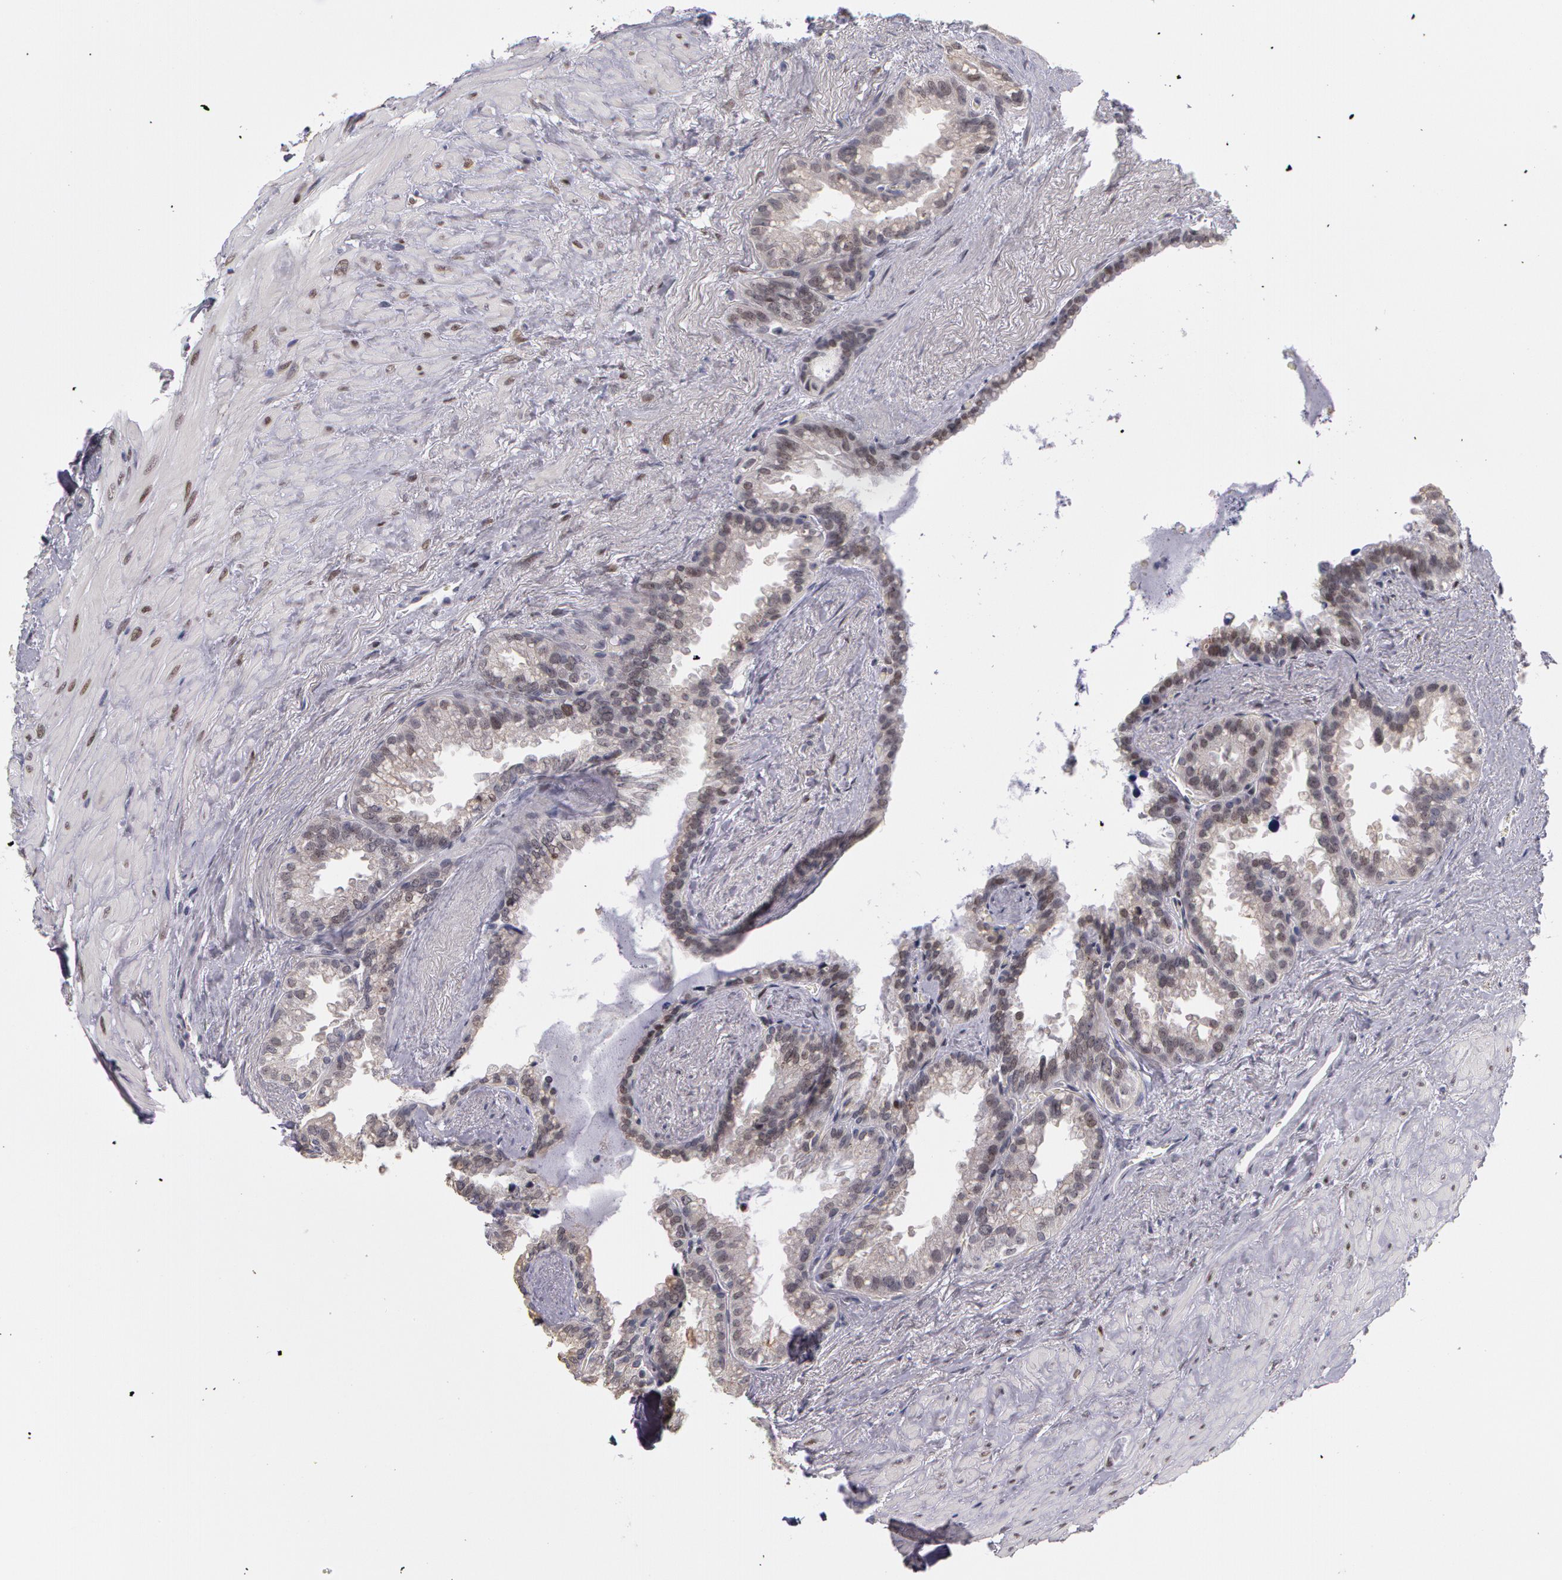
{"staining": {"intensity": "weak", "quantity": "<25%", "location": "nuclear"}, "tissue": "seminal vesicle", "cell_type": "Glandular cells", "image_type": "normal", "snomed": [{"axis": "morphology", "description": "Normal tissue, NOS"}, {"axis": "topography", "description": "Prostate"}, {"axis": "topography", "description": "Seminal veicle"}], "caption": "Immunohistochemistry of normal seminal vesicle reveals no positivity in glandular cells.", "gene": "PRICKLE1", "patient": {"sex": "male", "age": 63}}